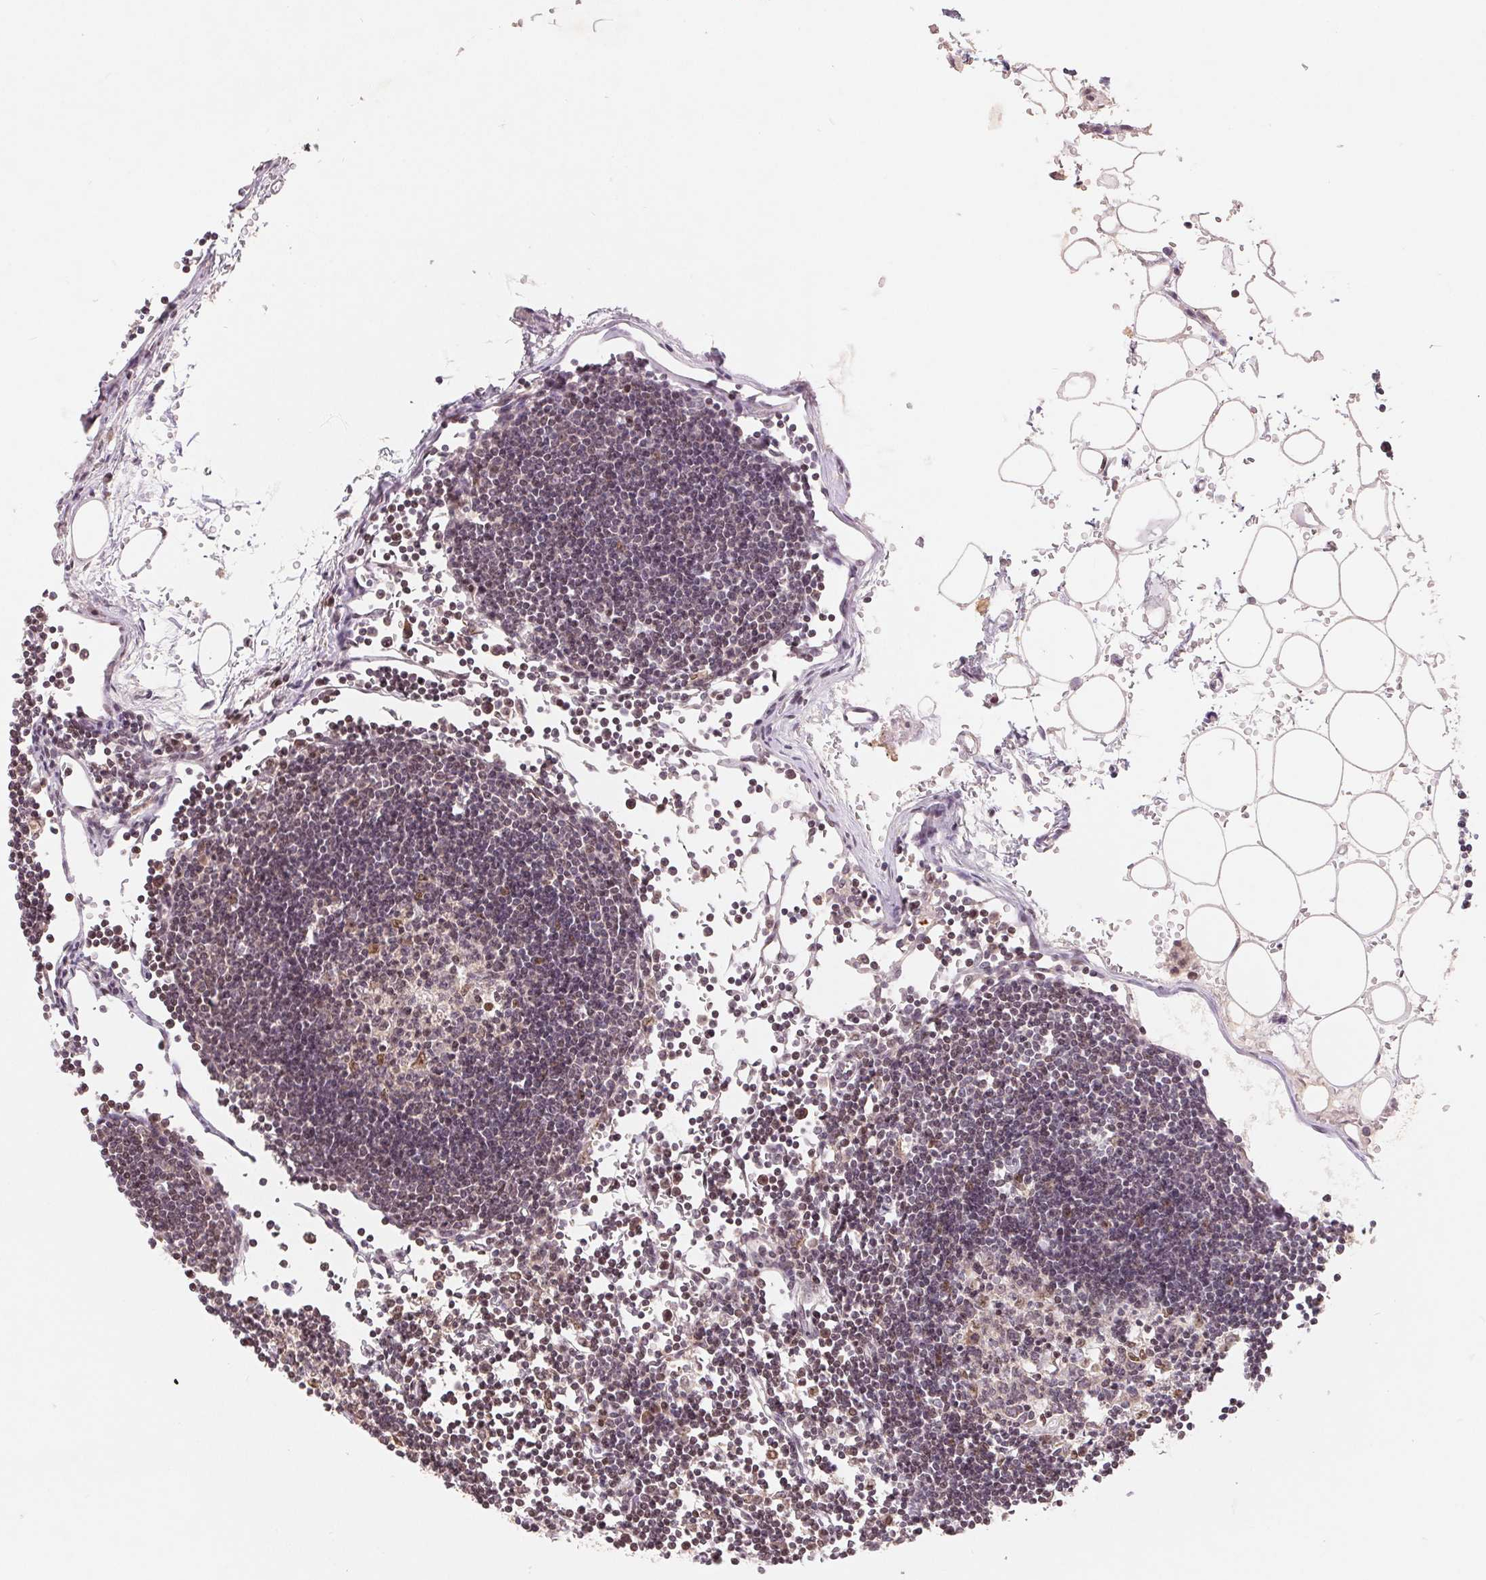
{"staining": {"intensity": "negative", "quantity": "none", "location": "none"}, "tissue": "lymph node", "cell_type": "Germinal center cells", "image_type": "normal", "snomed": [{"axis": "morphology", "description": "Normal tissue, NOS"}, {"axis": "topography", "description": "Lymph node"}], "caption": "Immunohistochemical staining of benign human lymph node demonstrates no significant expression in germinal center cells. (Stains: DAB (3,3'-diaminobenzidine) immunohistochemistry (IHC) with hematoxylin counter stain, Microscopy: brightfield microscopy at high magnification).", "gene": "HMGN3", "patient": {"sex": "female", "age": 65}}